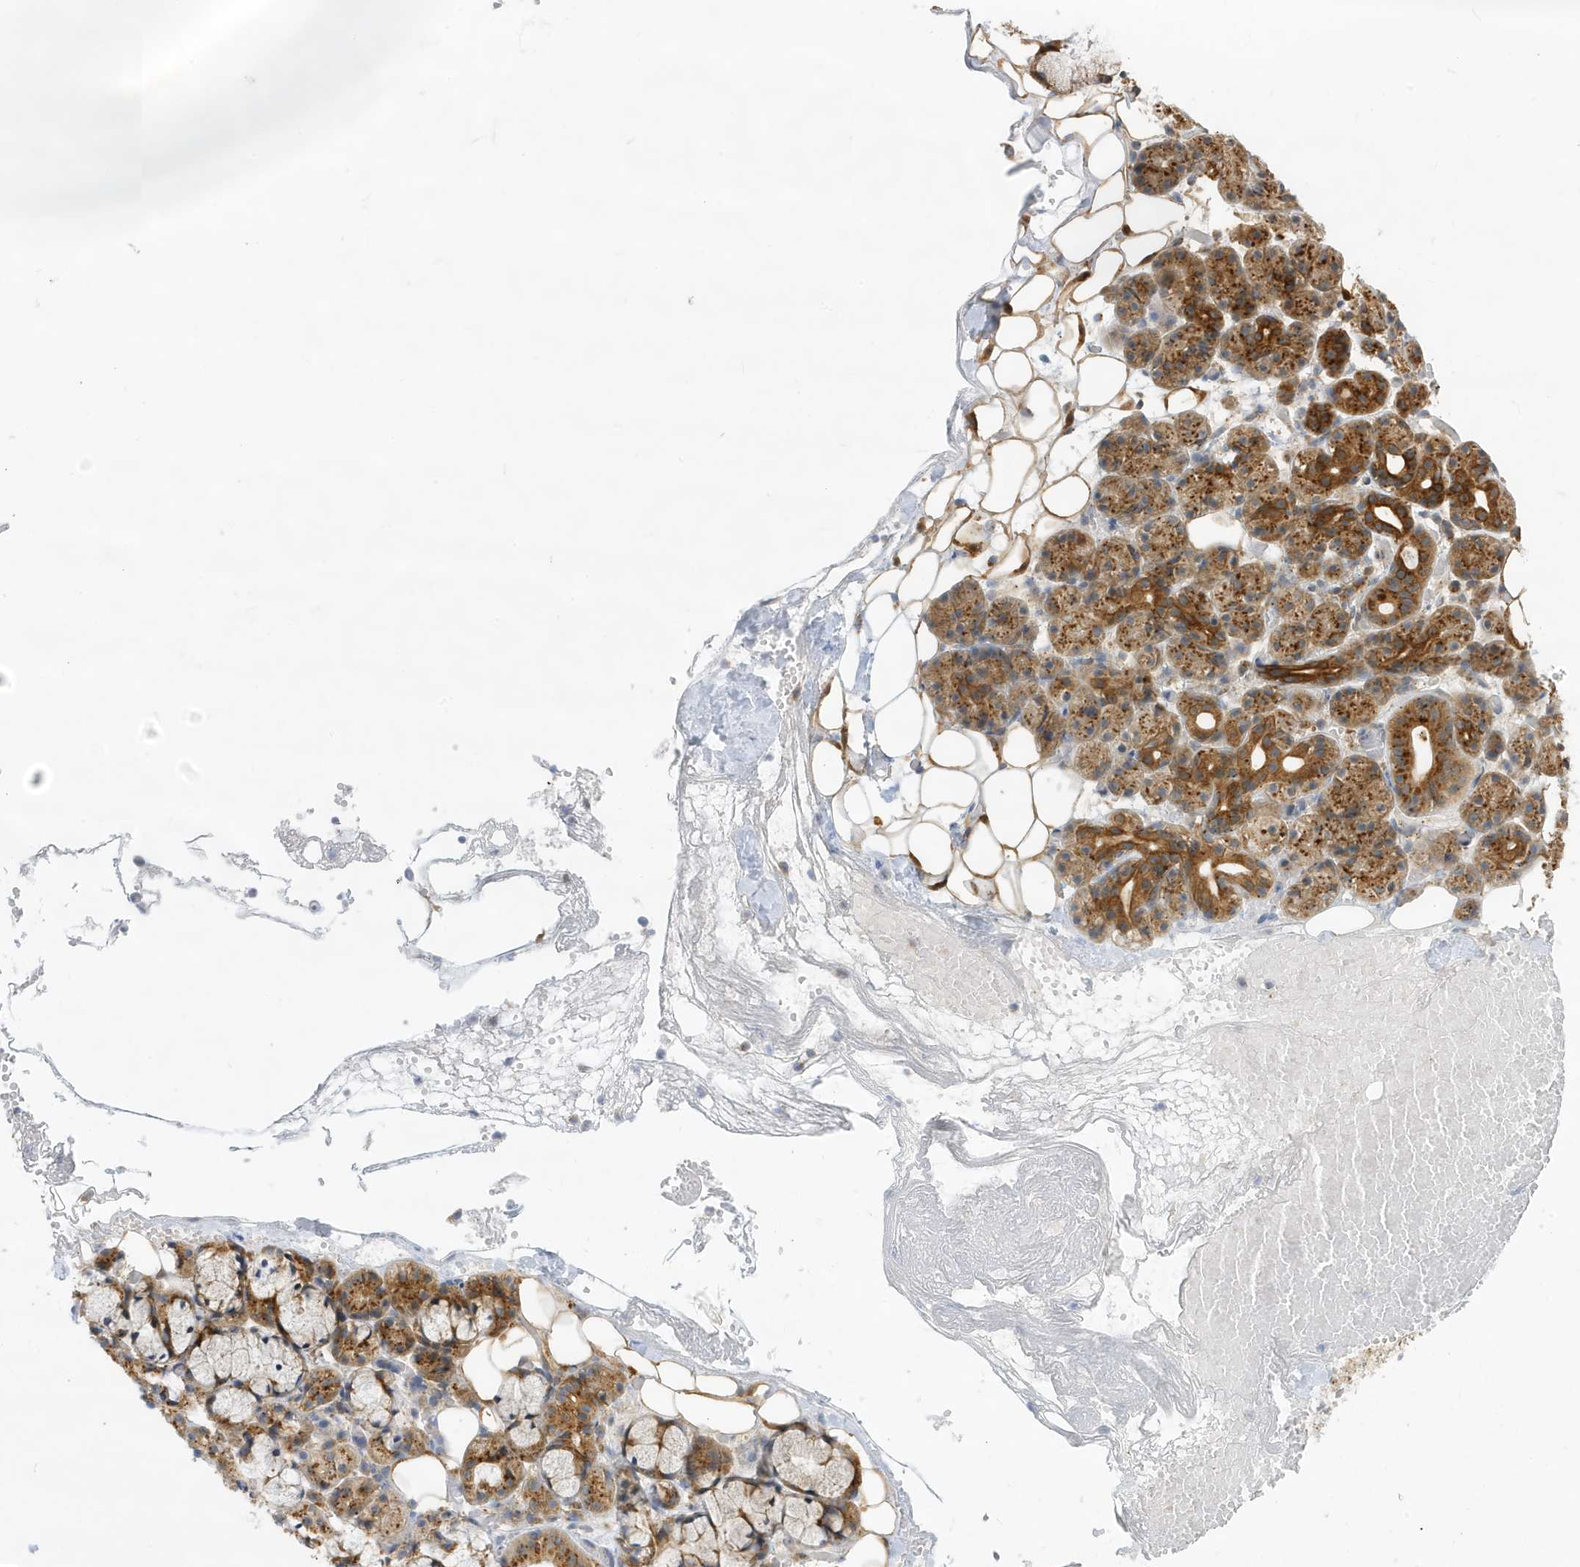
{"staining": {"intensity": "moderate", "quantity": ">75%", "location": "cytoplasmic/membranous"}, "tissue": "salivary gland", "cell_type": "Glandular cells", "image_type": "normal", "snomed": [{"axis": "morphology", "description": "Normal tissue, NOS"}, {"axis": "topography", "description": "Salivary gland"}], "caption": "High-magnification brightfield microscopy of normal salivary gland stained with DAB (brown) and counterstained with hematoxylin (blue). glandular cells exhibit moderate cytoplasmic/membranous expression is appreciated in approximately>75% of cells.", "gene": "ZNF507", "patient": {"sex": "male", "age": 63}}